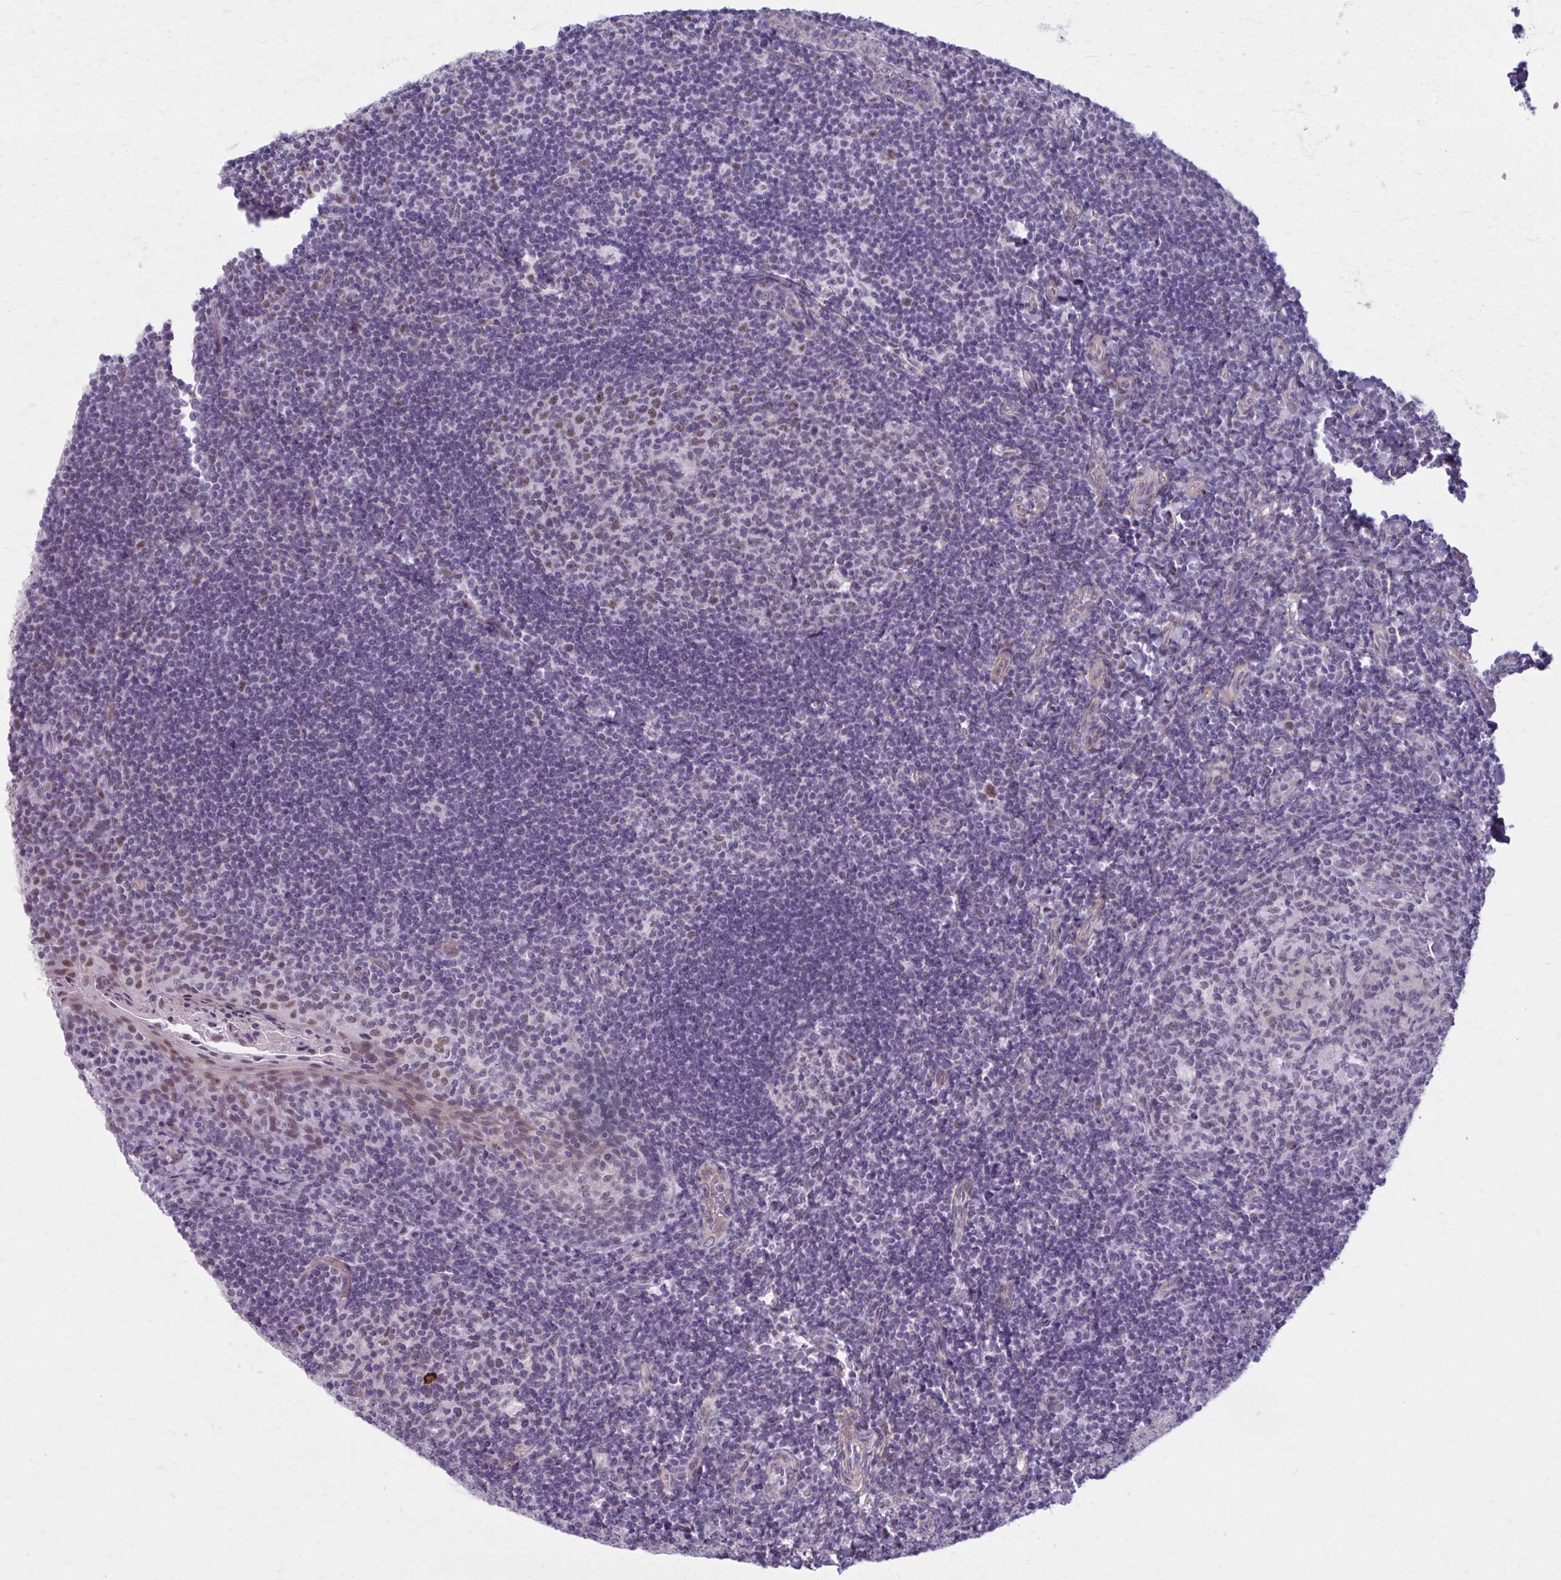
{"staining": {"intensity": "moderate", "quantity": "<25%", "location": "nuclear"}, "tissue": "tonsil", "cell_type": "Germinal center cells", "image_type": "normal", "snomed": [{"axis": "morphology", "description": "Normal tissue, NOS"}, {"axis": "topography", "description": "Tonsil"}], "caption": "Protein staining of benign tonsil shows moderate nuclear staining in about <25% of germinal center cells. (Stains: DAB (3,3'-diaminobenzidine) in brown, nuclei in blue, Microscopy: brightfield microscopy at high magnification).", "gene": "NUMBL", "patient": {"sex": "female", "age": 10}}